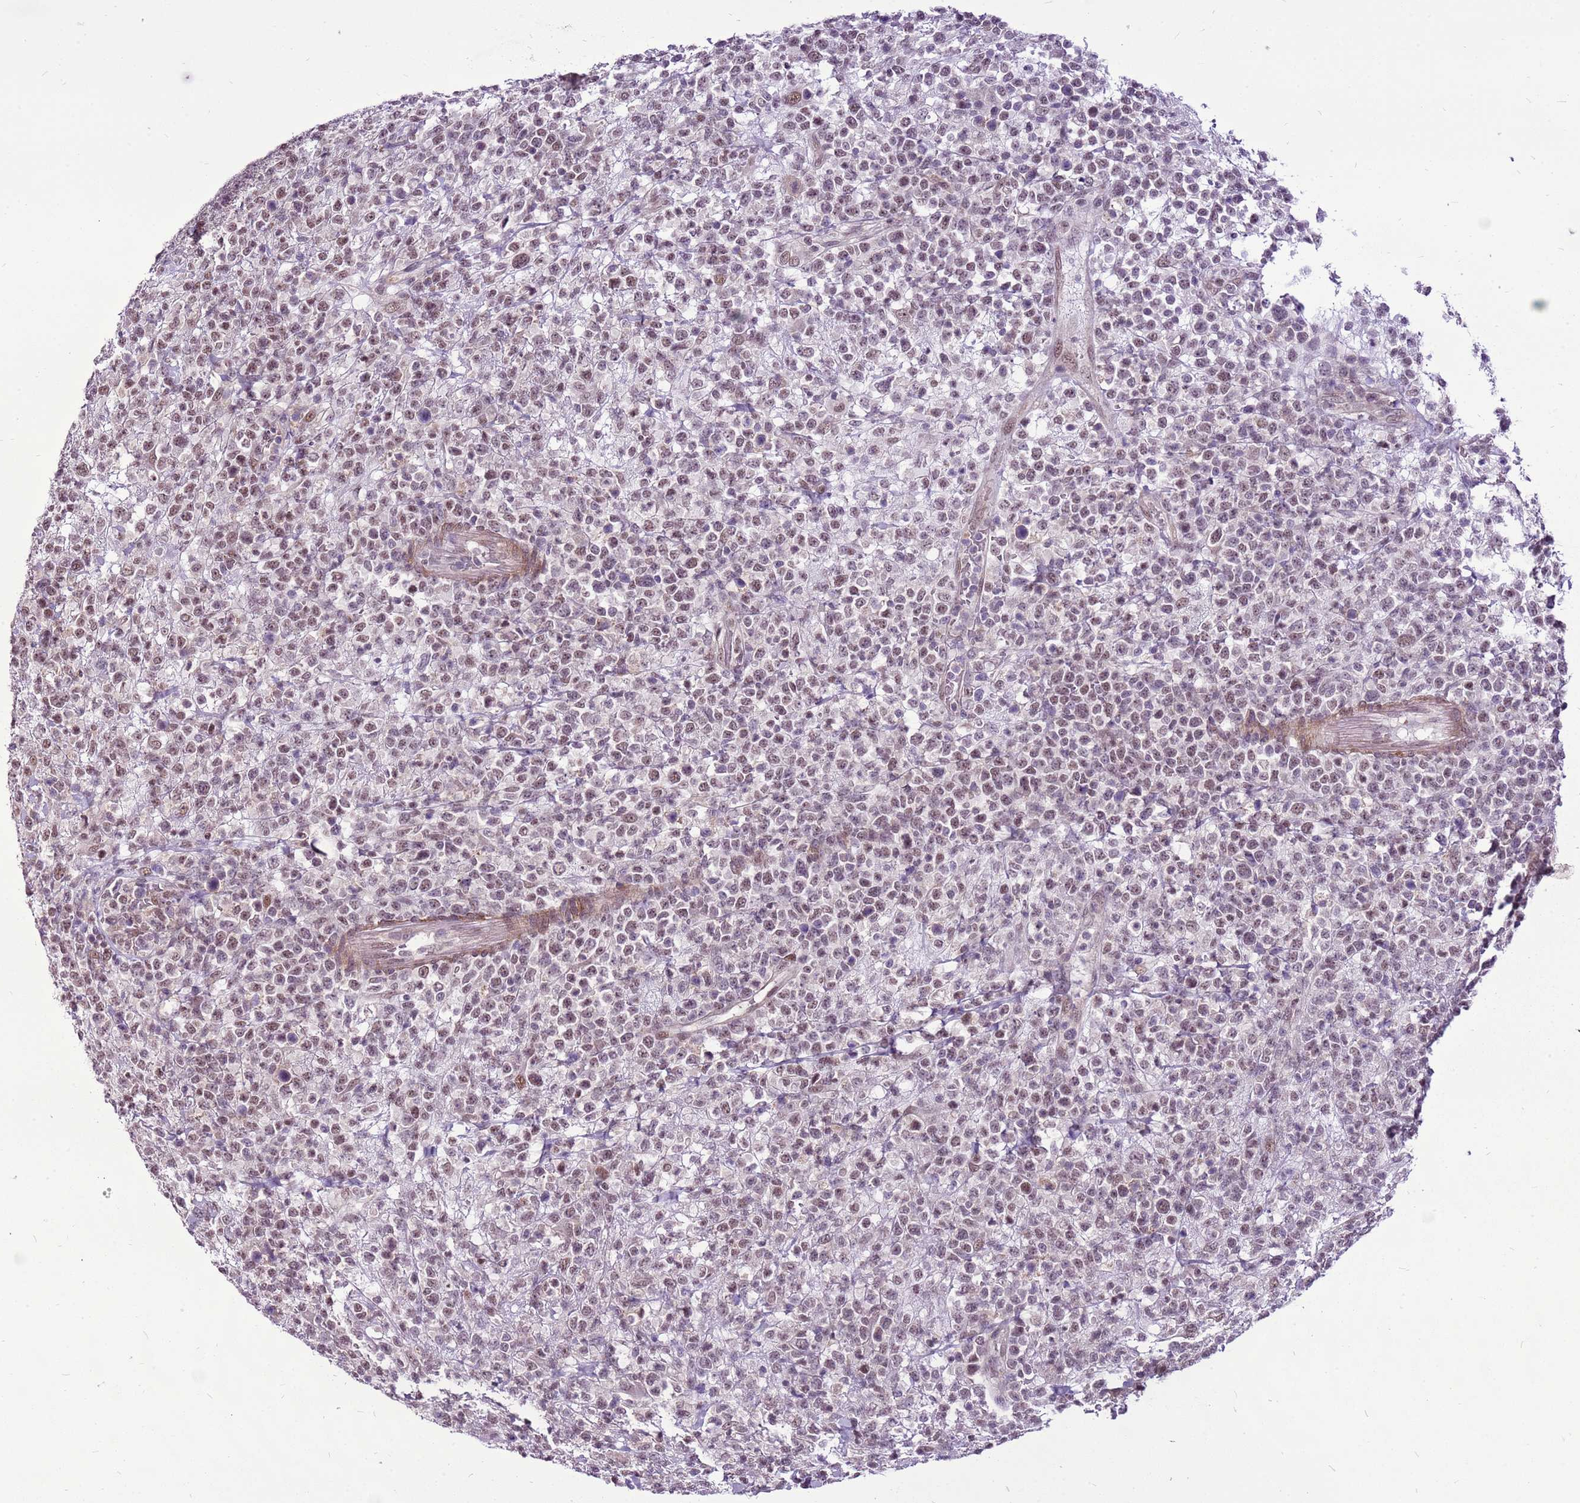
{"staining": {"intensity": "moderate", "quantity": ">75%", "location": "nuclear"}, "tissue": "lymphoma", "cell_type": "Tumor cells", "image_type": "cancer", "snomed": [{"axis": "morphology", "description": "Malignant lymphoma, non-Hodgkin's type, High grade"}, {"axis": "topography", "description": "Colon"}], "caption": "High-grade malignant lymphoma, non-Hodgkin's type stained for a protein displays moderate nuclear positivity in tumor cells. The staining was performed using DAB (3,3'-diaminobenzidine), with brown indicating positive protein expression. Nuclei are stained blue with hematoxylin.", "gene": "CCDC166", "patient": {"sex": "female", "age": 53}}